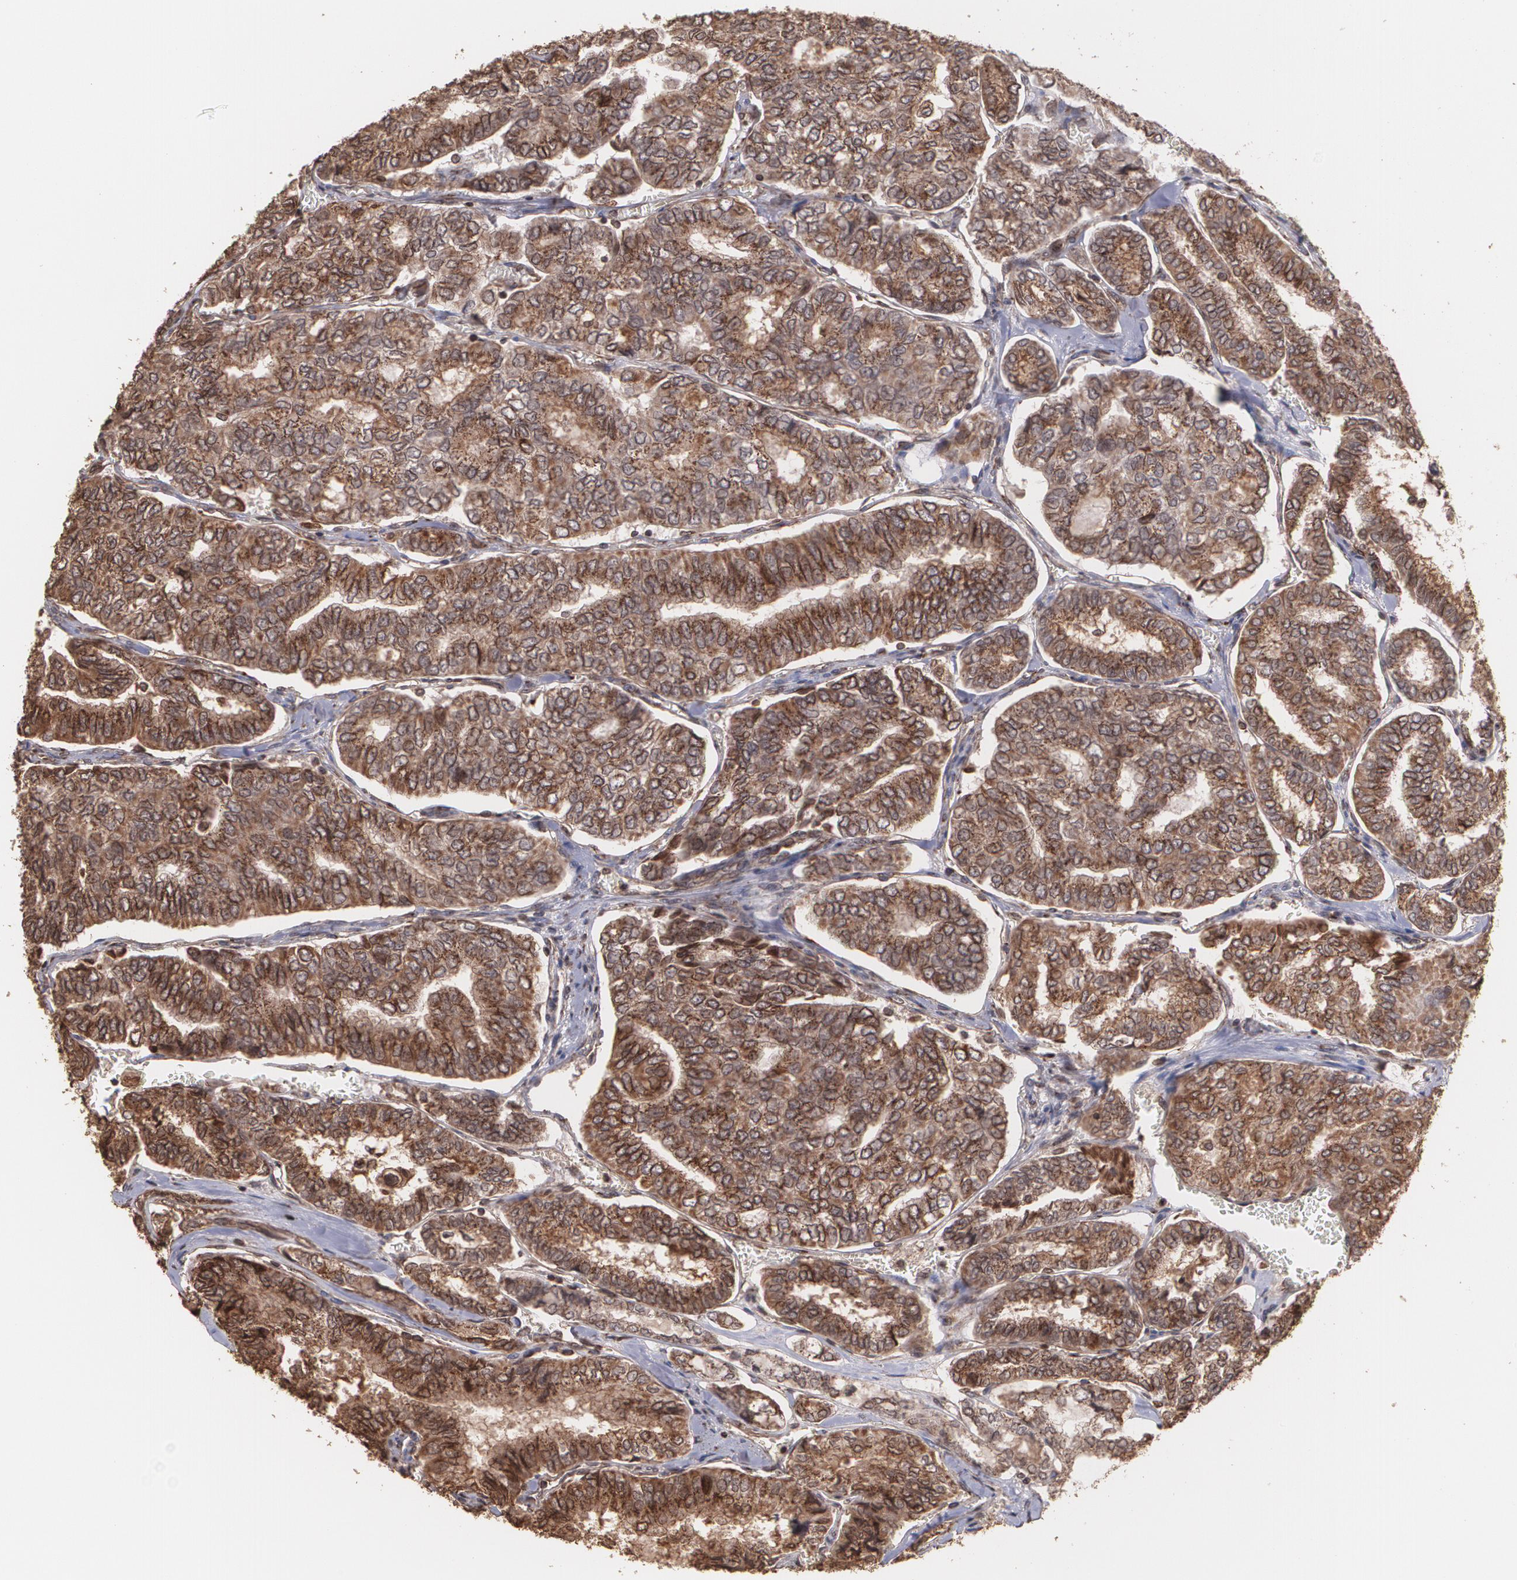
{"staining": {"intensity": "strong", "quantity": ">75%", "location": "cytoplasmic/membranous"}, "tissue": "thyroid cancer", "cell_type": "Tumor cells", "image_type": "cancer", "snomed": [{"axis": "morphology", "description": "Papillary adenocarcinoma, NOS"}, {"axis": "topography", "description": "Thyroid gland"}], "caption": "Immunohistochemistry (IHC) histopathology image of papillary adenocarcinoma (thyroid) stained for a protein (brown), which exhibits high levels of strong cytoplasmic/membranous expression in approximately >75% of tumor cells.", "gene": "TRIP11", "patient": {"sex": "female", "age": 35}}